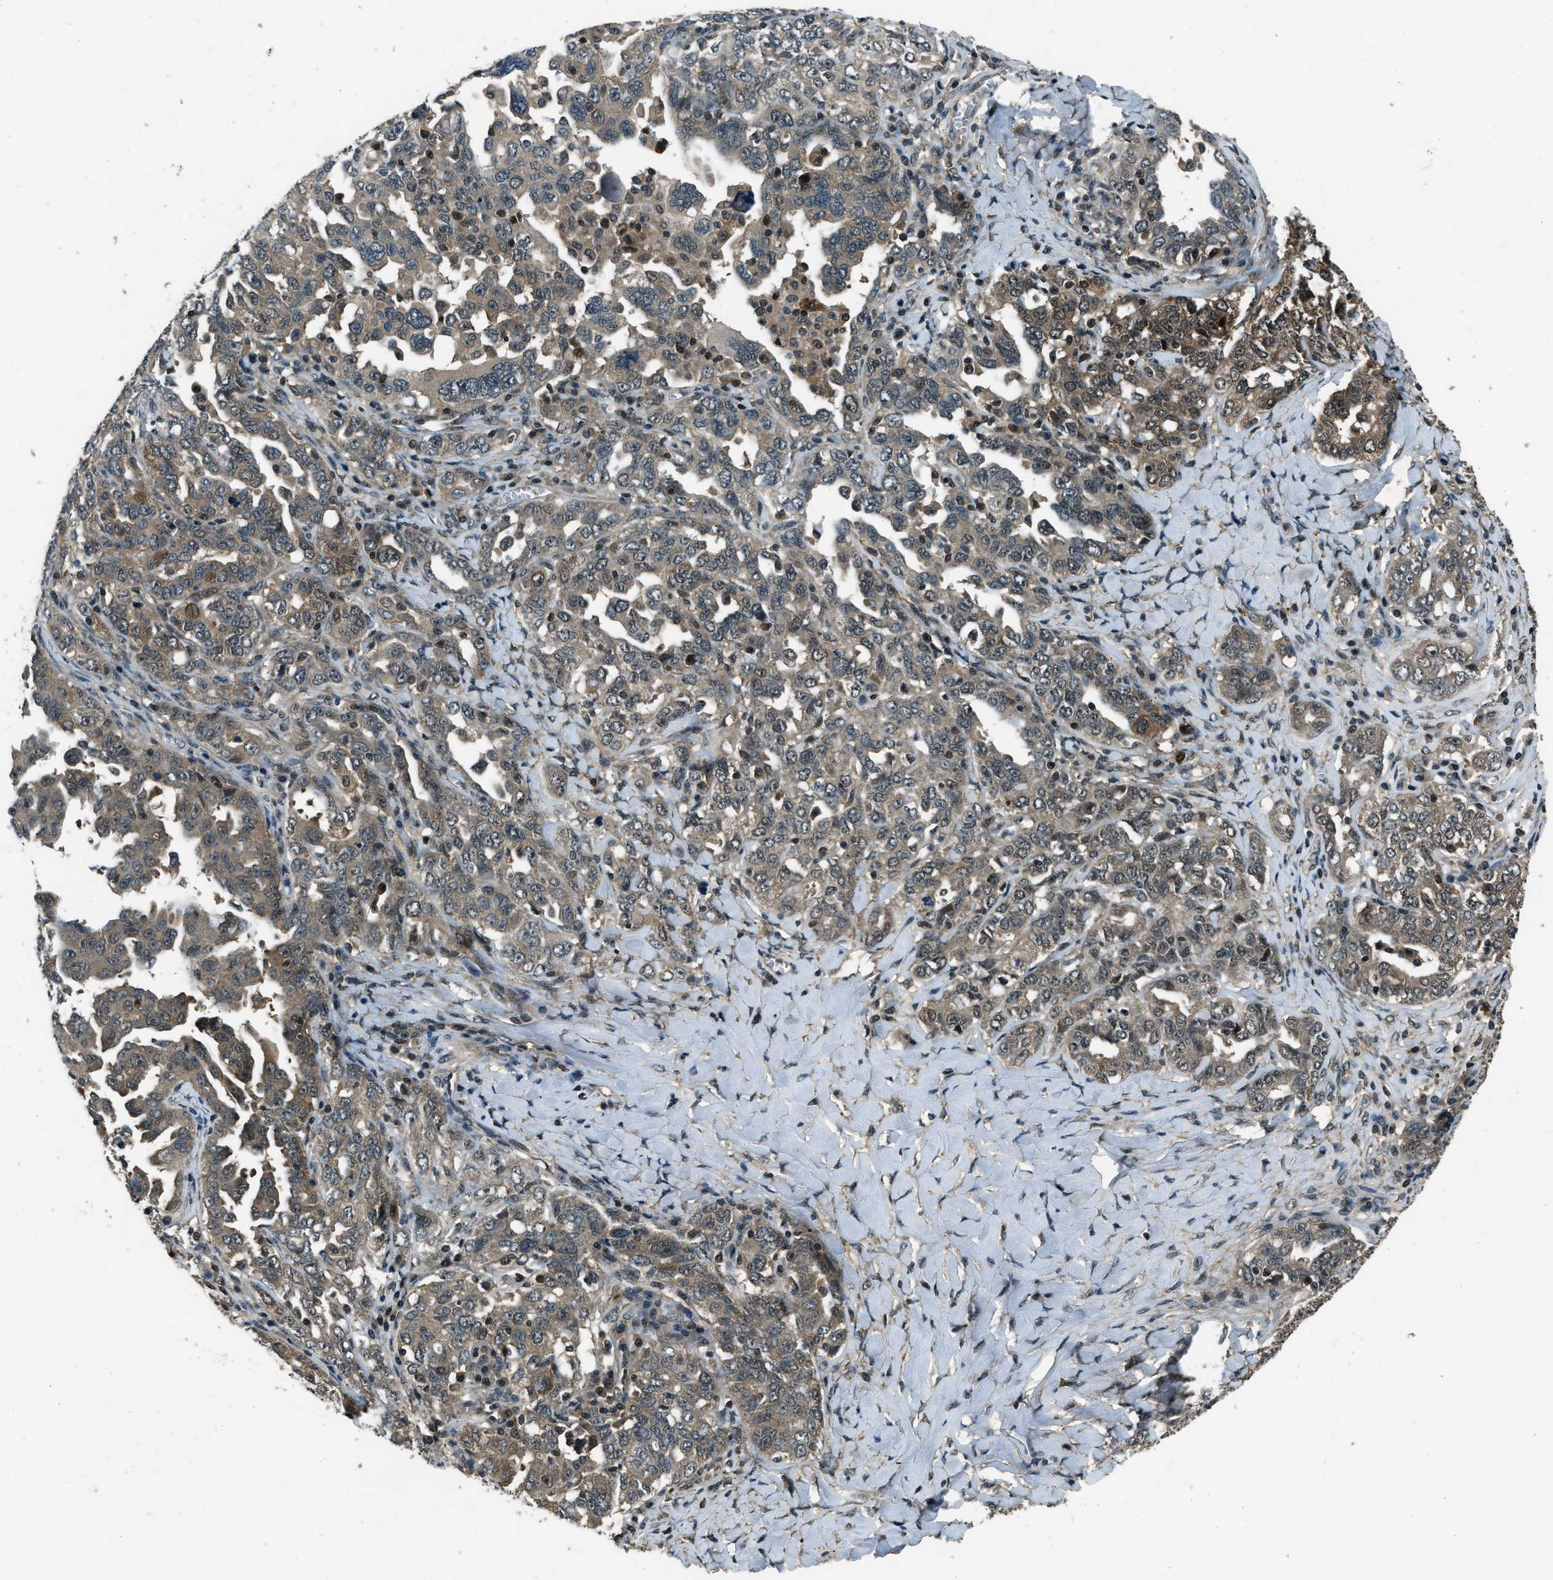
{"staining": {"intensity": "weak", "quantity": ">75%", "location": "cytoplasmic/membranous"}, "tissue": "ovarian cancer", "cell_type": "Tumor cells", "image_type": "cancer", "snomed": [{"axis": "morphology", "description": "Carcinoma, endometroid"}, {"axis": "topography", "description": "Ovary"}], "caption": "A low amount of weak cytoplasmic/membranous expression is present in about >75% of tumor cells in ovarian cancer (endometroid carcinoma) tissue.", "gene": "NUDCD3", "patient": {"sex": "female", "age": 62}}